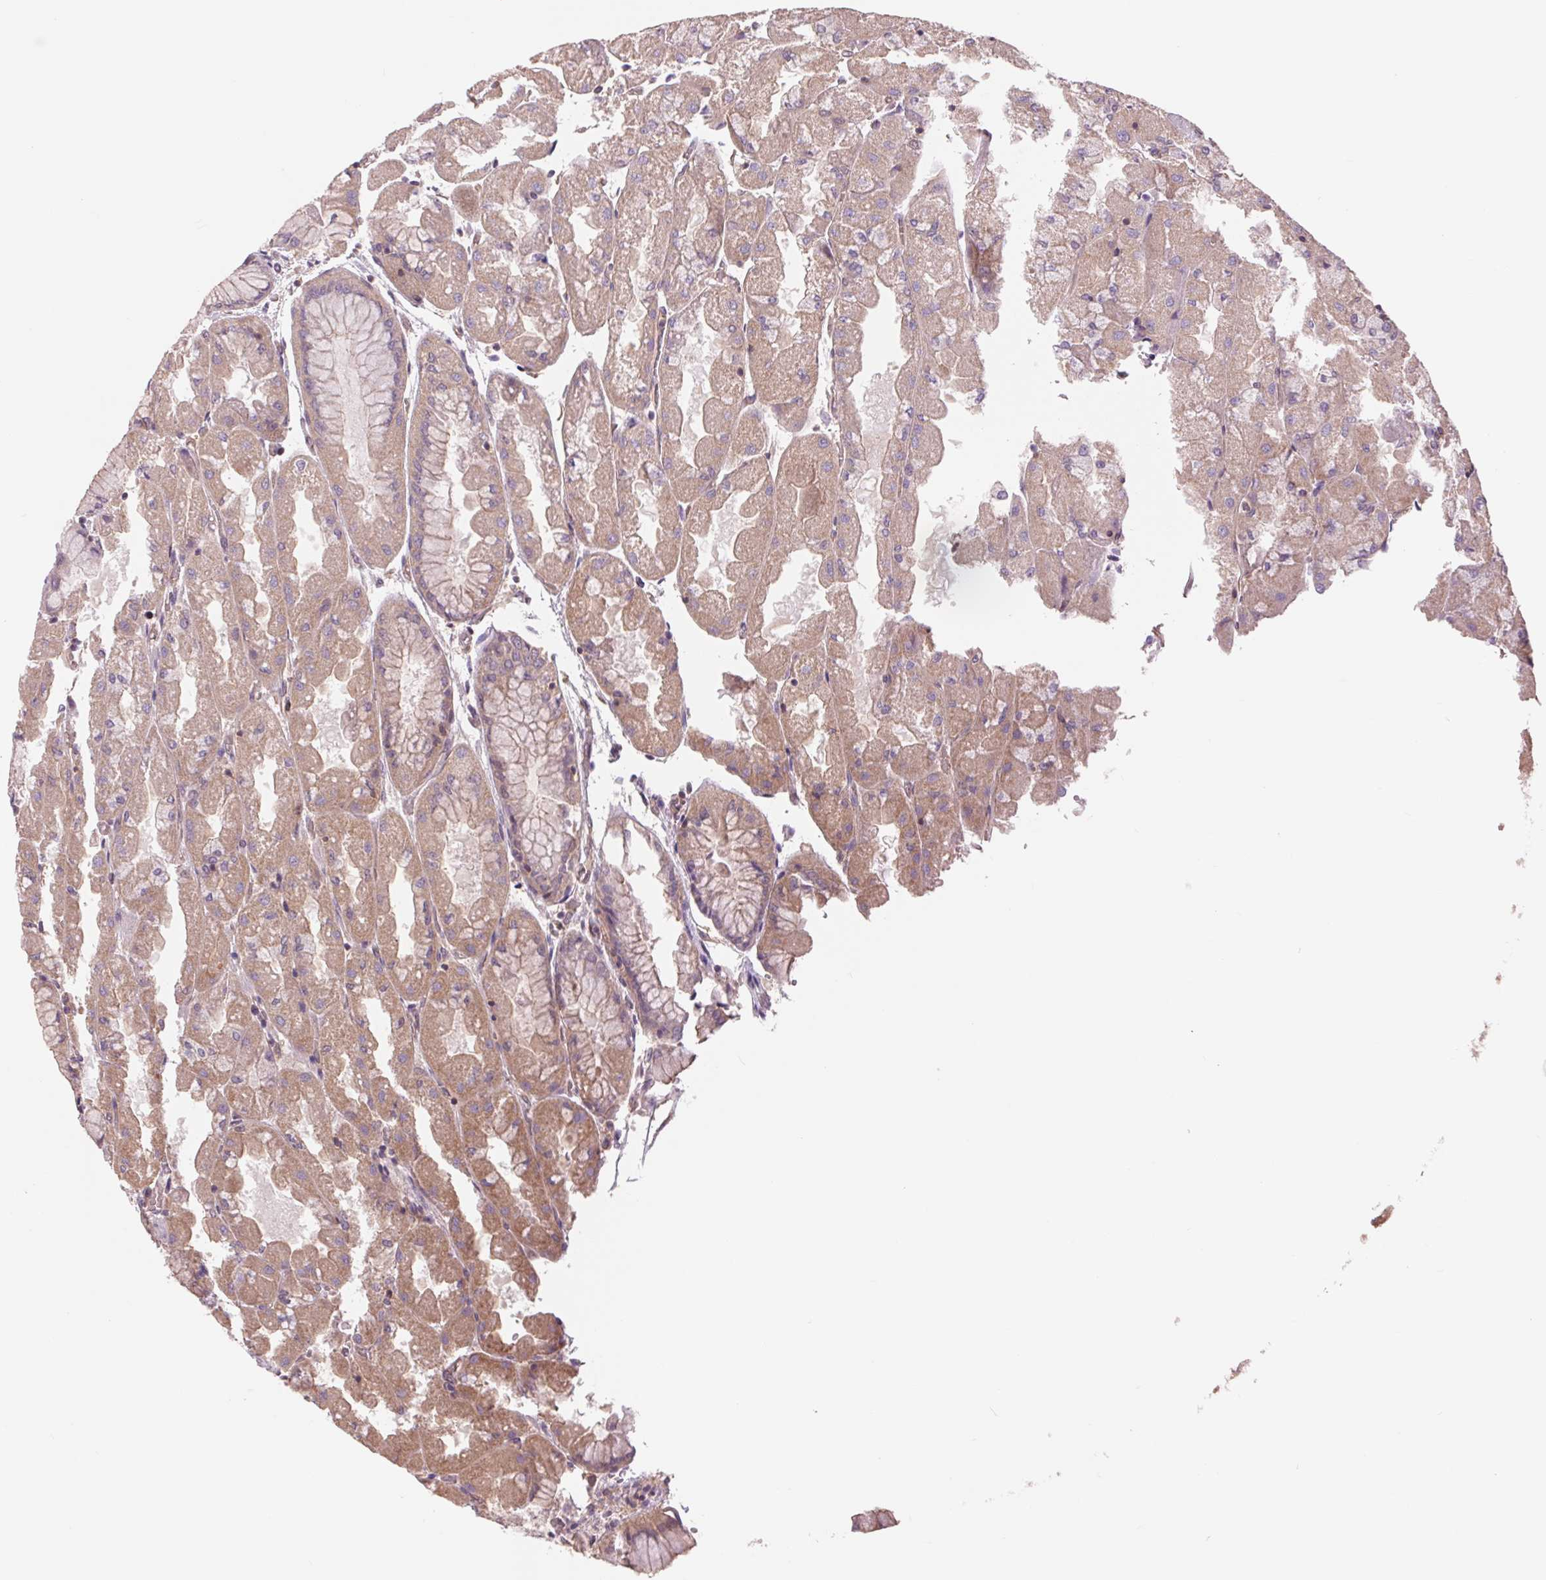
{"staining": {"intensity": "weak", "quantity": "25%-75%", "location": "cytoplasmic/membranous"}, "tissue": "stomach", "cell_type": "Glandular cells", "image_type": "normal", "snomed": [{"axis": "morphology", "description": "Normal tissue, NOS"}, {"axis": "topography", "description": "Stomach"}], "caption": "Brown immunohistochemical staining in unremarkable human stomach exhibits weak cytoplasmic/membranous positivity in approximately 25%-75% of glandular cells.", "gene": "SH3RF2", "patient": {"sex": "female", "age": 61}}